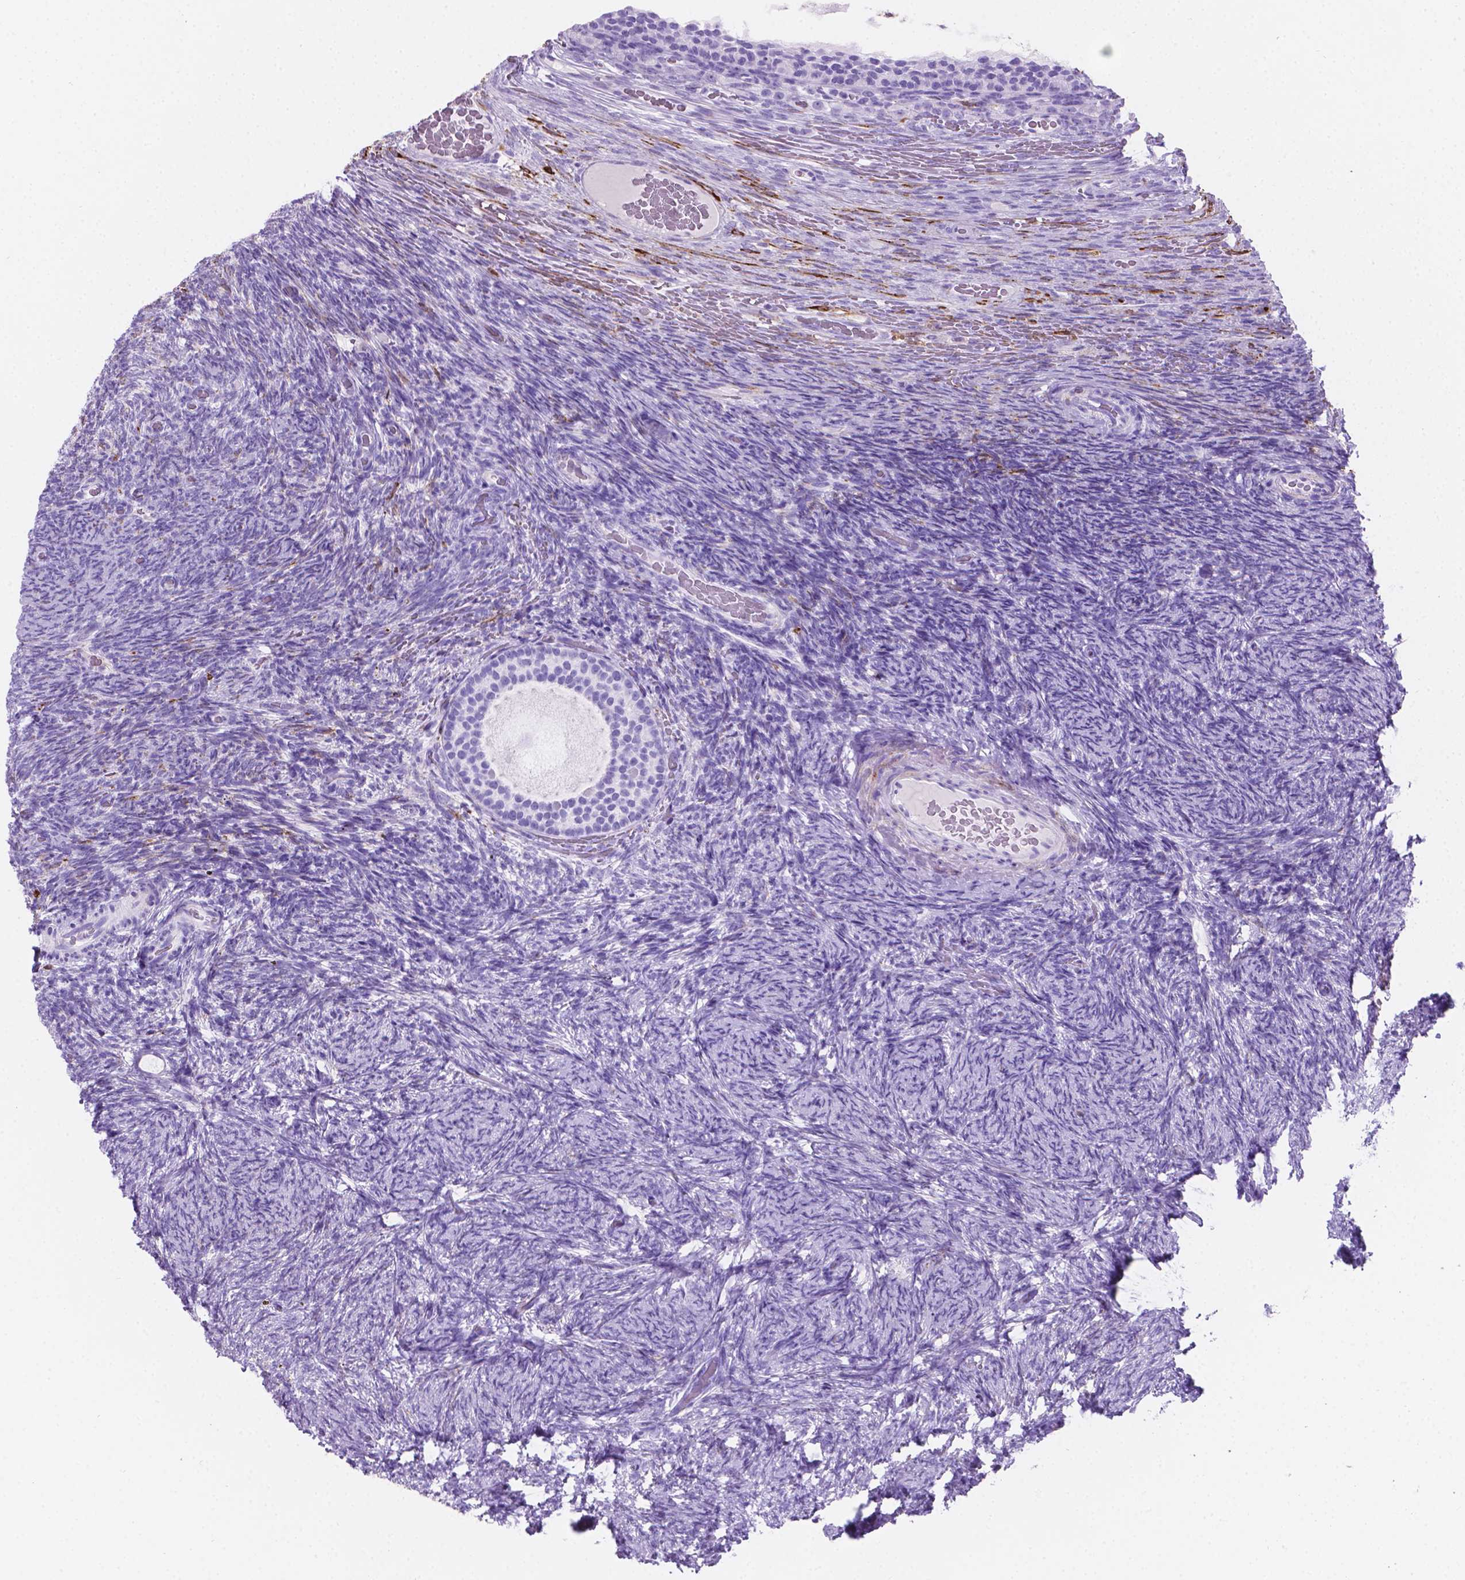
{"staining": {"intensity": "negative", "quantity": "none", "location": "none"}, "tissue": "ovary", "cell_type": "Follicle cells", "image_type": "normal", "snomed": [{"axis": "morphology", "description": "Normal tissue, NOS"}, {"axis": "topography", "description": "Ovary"}], "caption": "This is an immunohistochemistry histopathology image of normal ovary. There is no positivity in follicle cells.", "gene": "MACF1", "patient": {"sex": "female", "age": 34}}